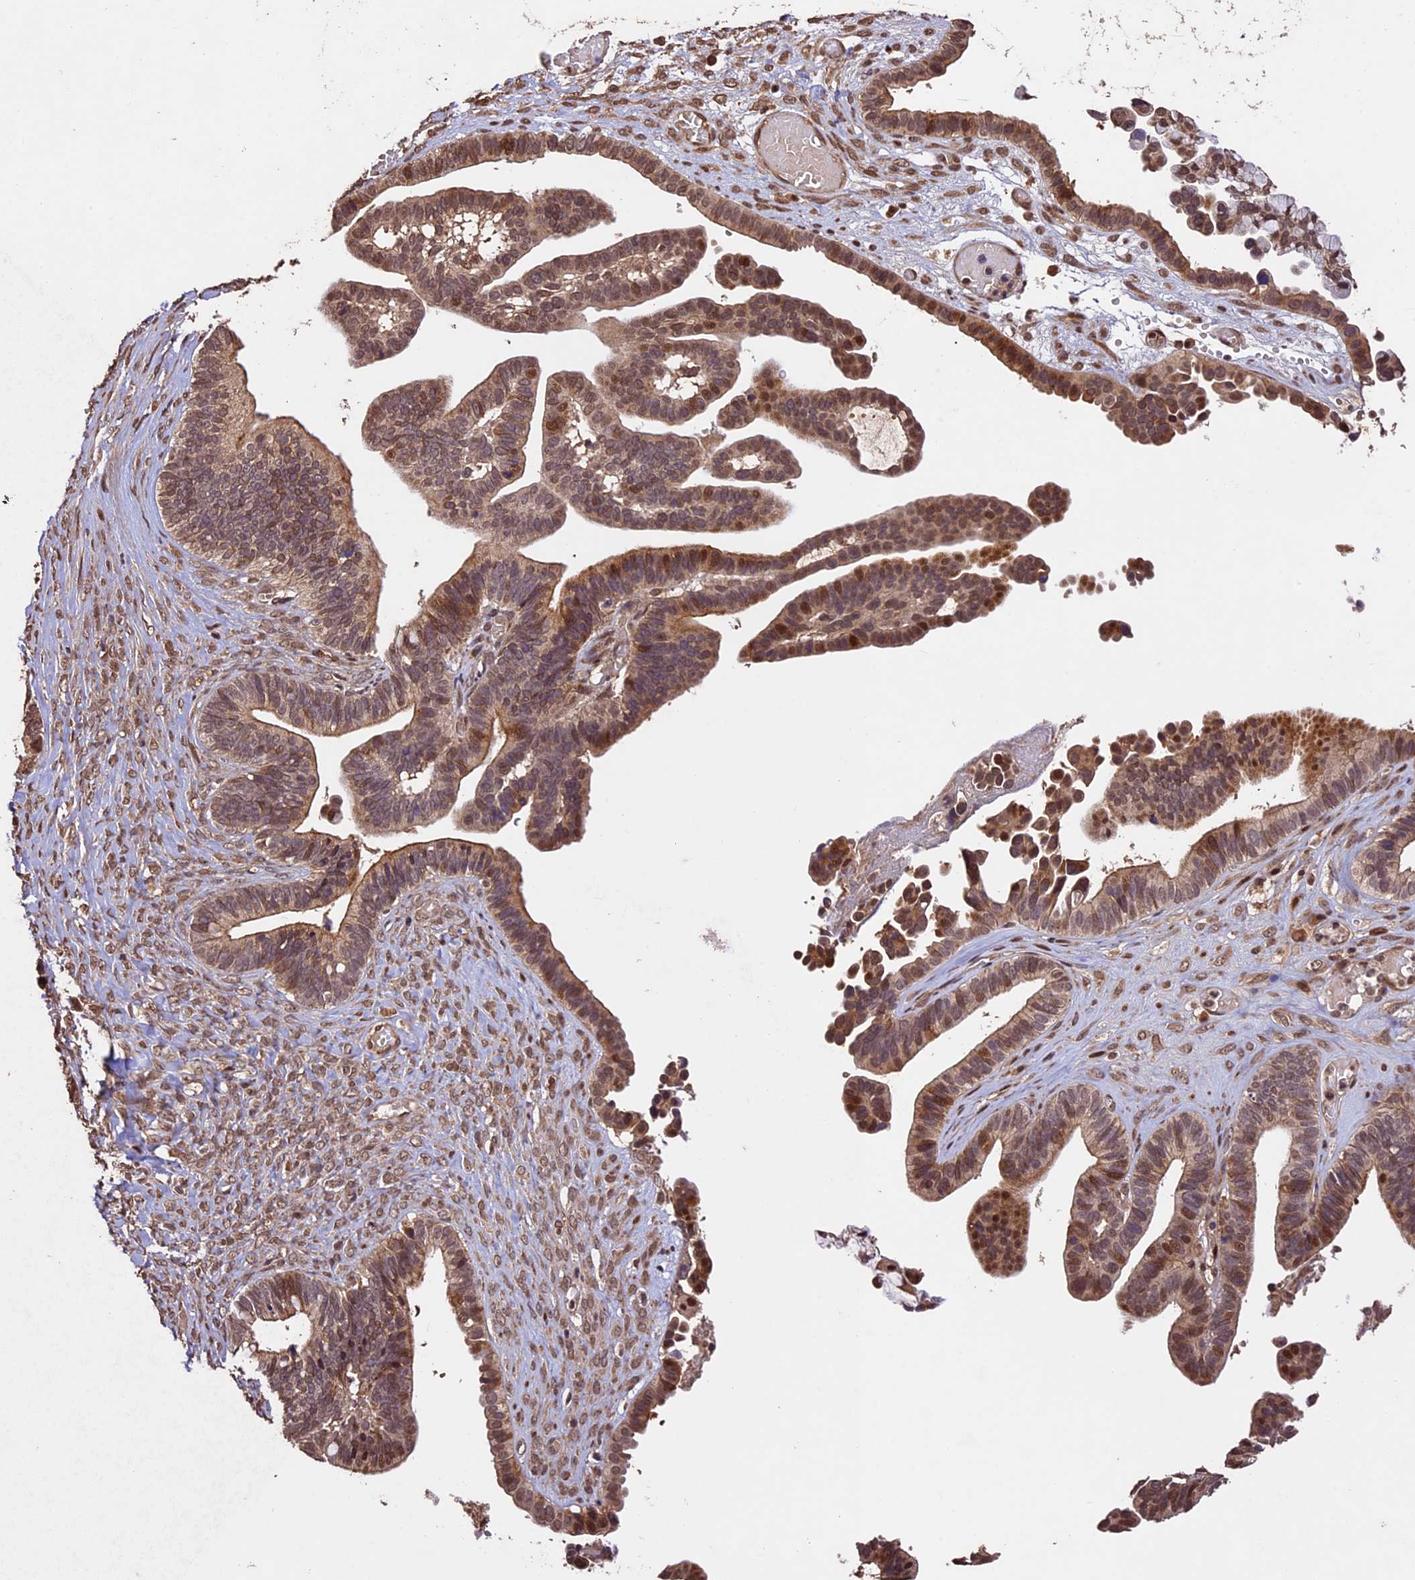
{"staining": {"intensity": "moderate", "quantity": ">75%", "location": "cytoplasmic/membranous,nuclear"}, "tissue": "ovarian cancer", "cell_type": "Tumor cells", "image_type": "cancer", "snomed": [{"axis": "morphology", "description": "Cystadenocarcinoma, serous, NOS"}, {"axis": "topography", "description": "Ovary"}], "caption": "High-magnification brightfield microscopy of ovarian serous cystadenocarcinoma stained with DAB (3,3'-diaminobenzidine) (brown) and counterstained with hematoxylin (blue). tumor cells exhibit moderate cytoplasmic/membranous and nuclear expression is appreciated in about>75% of cells.", "gene": "CDKN2AIP", "patient": {"sex": "female", "age": 56}}